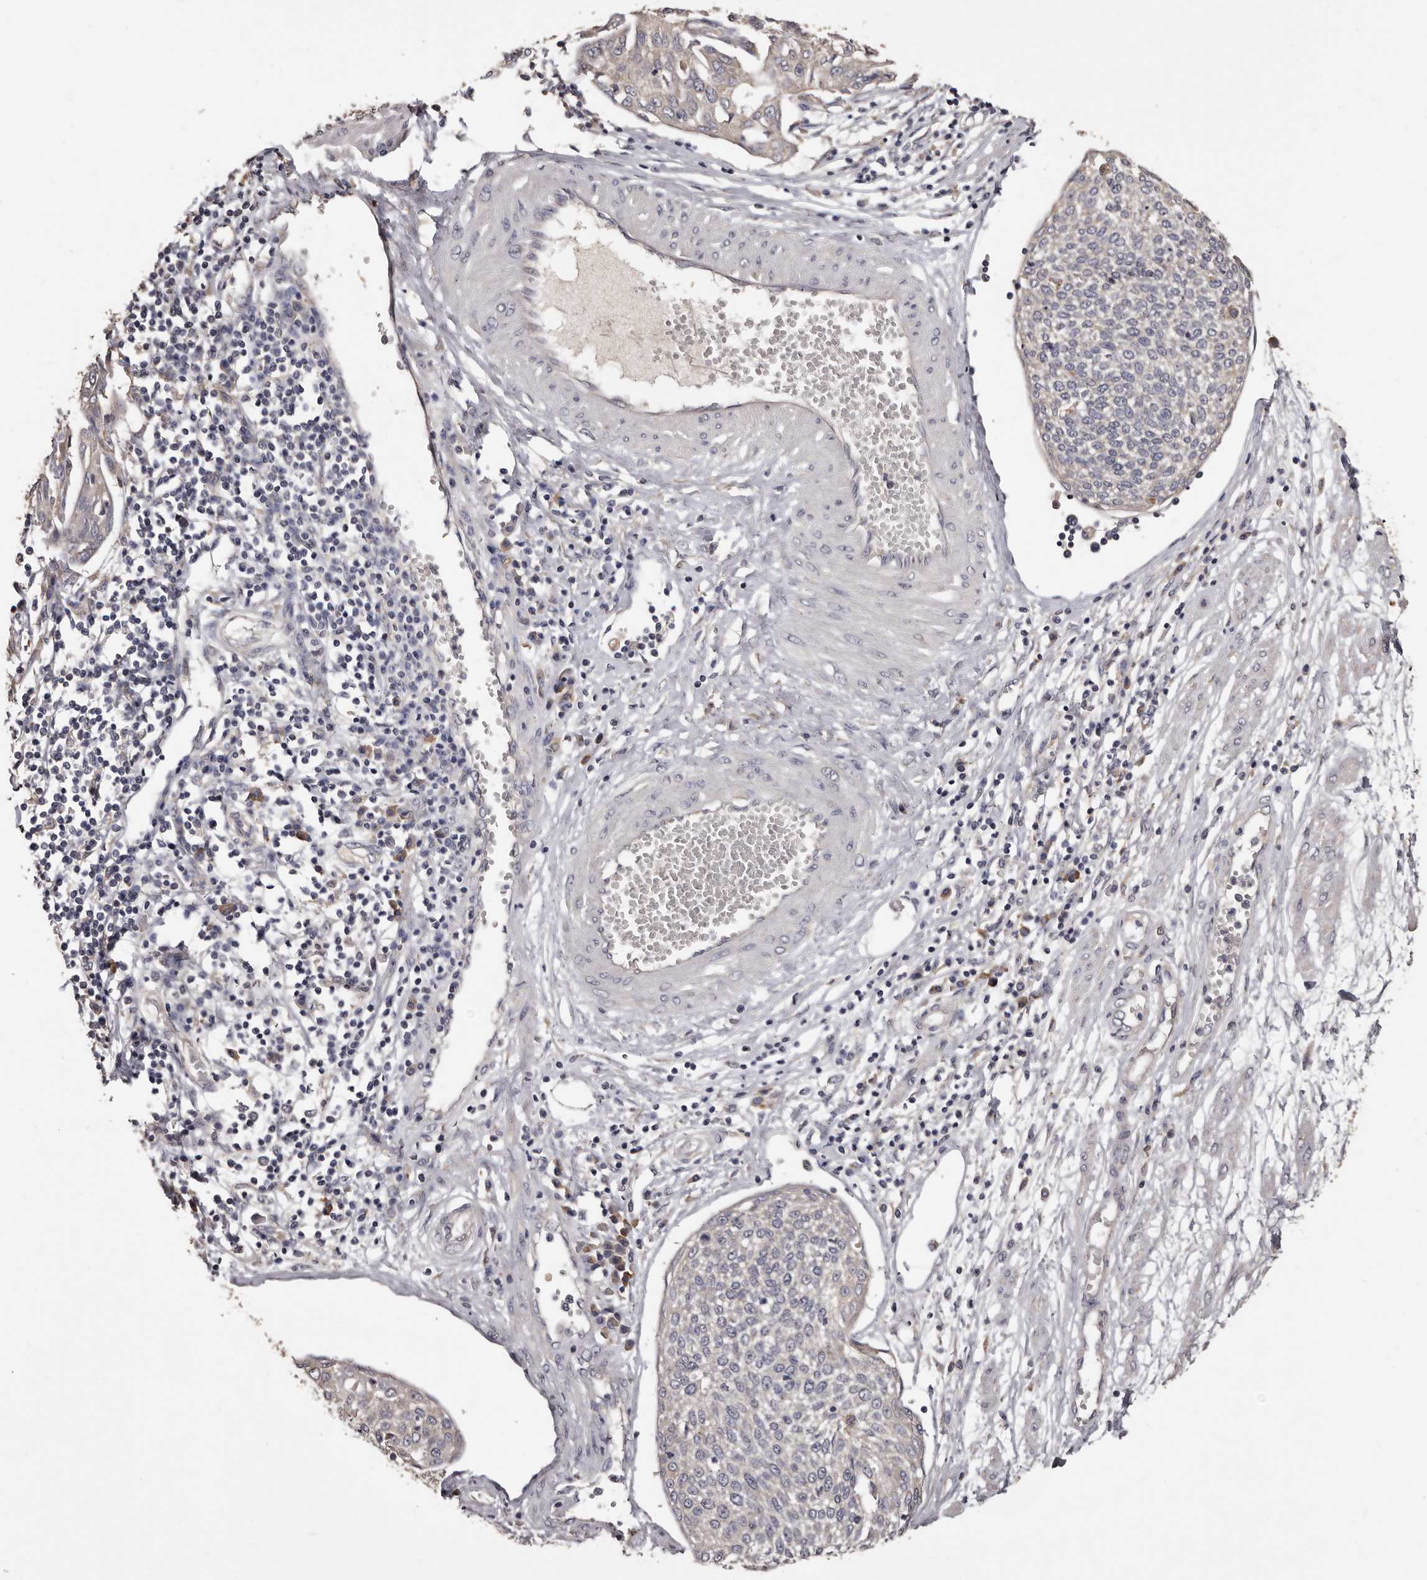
{"staining": {"intensity": "negative", "quantity": "none", "location": "none"}, "tissue": "cervical cancer", "cell_type": "Tumor cells", "image_type": "cancer", "snomed": [{"axis": "morphology", "description": "Squamous cell carcinoma, NOS"}, {"axis": "topography", "description": "Cervix"}], "caption": "DAB (3,3'-diaminobenzidine) immunohistochemical staining of human cervical squamous cell carcinoma reveals no significant positivity in tumor cells.", "gene": "ETNK1", "patient": {"sex": "female", "age": 34}}